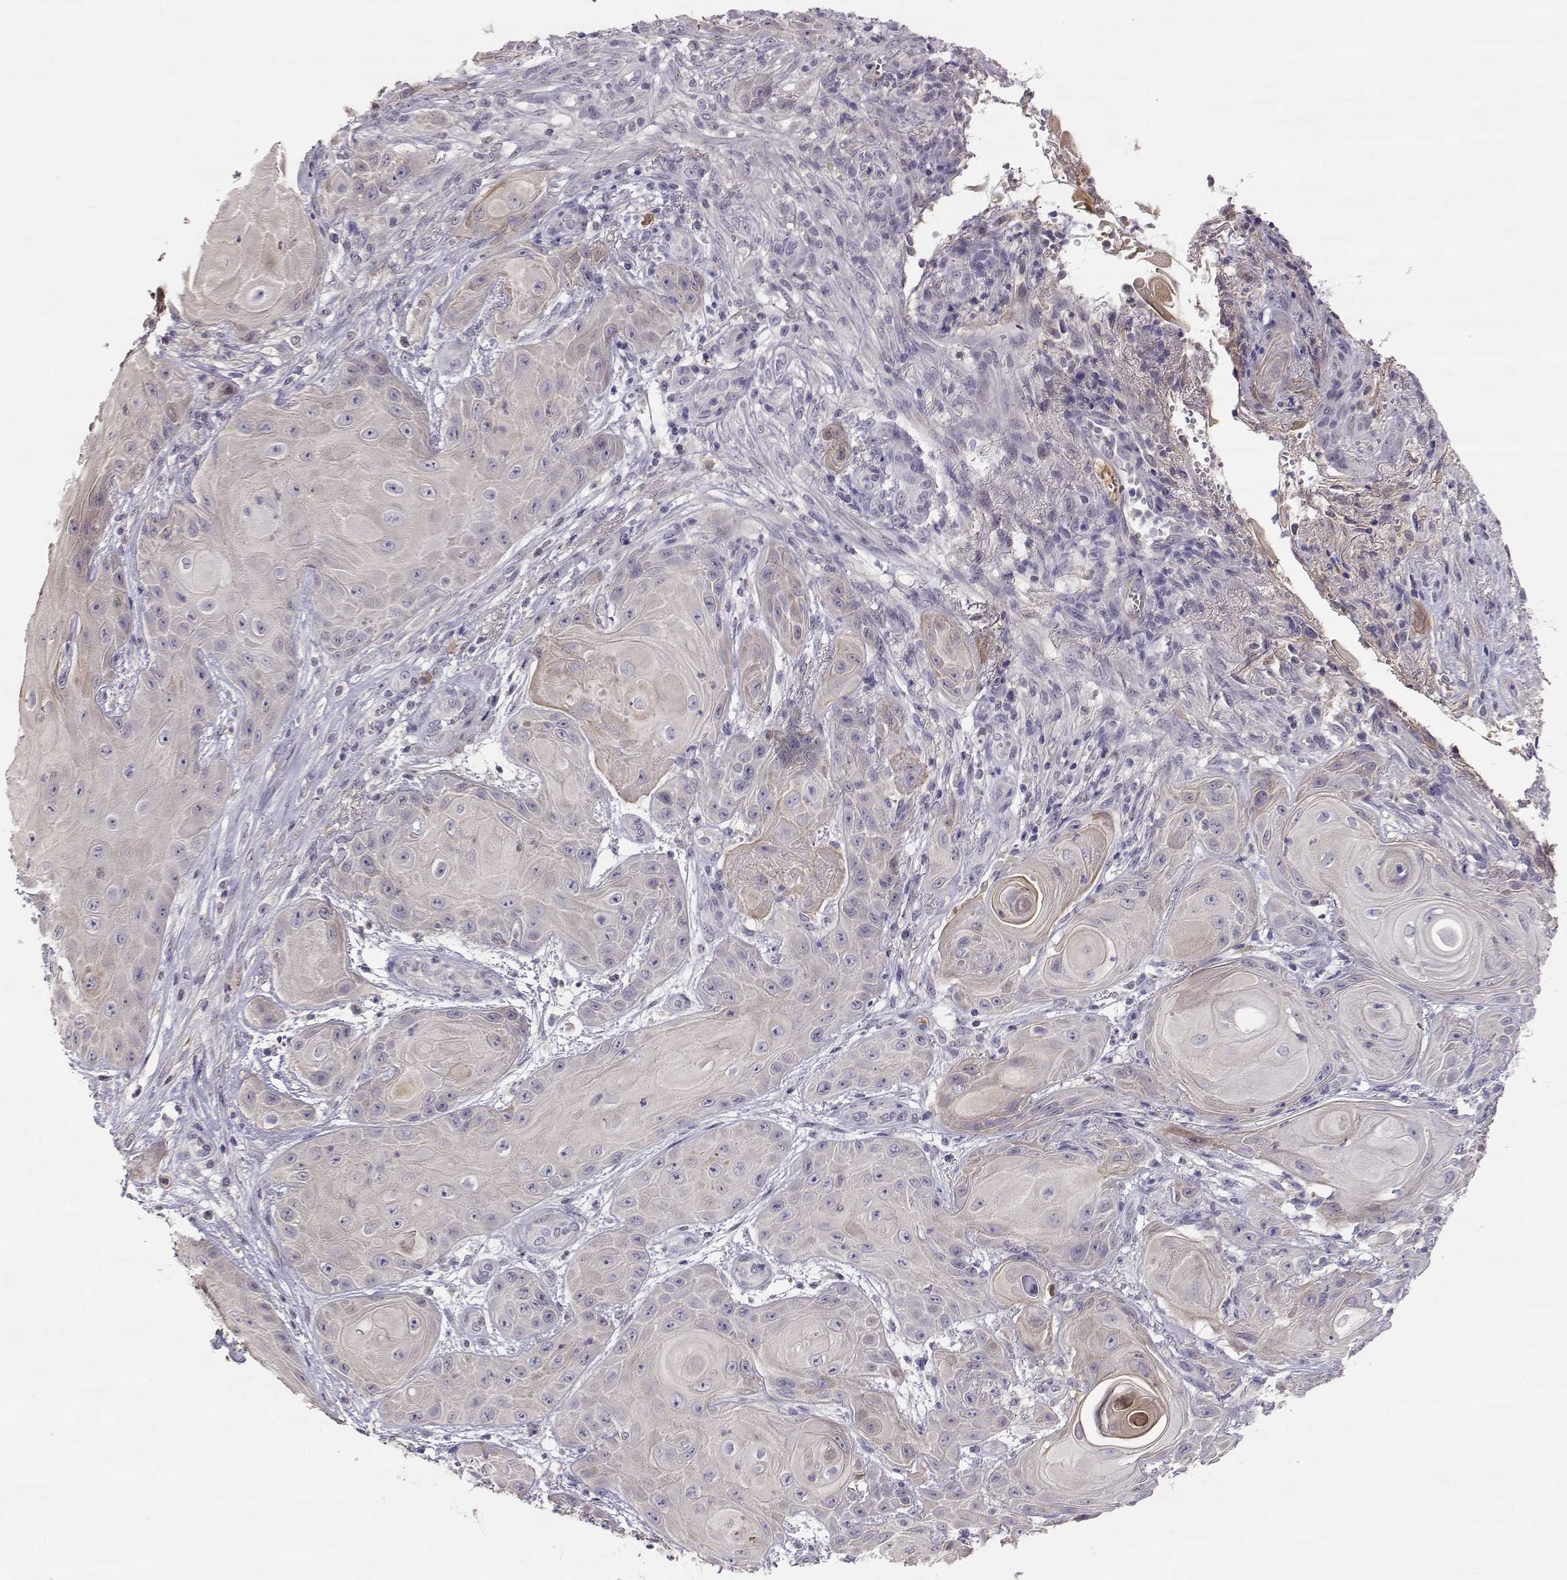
{"staining": {"intensity": "weak", "quantity": "<25%", "location": "cytoplasmic/membranous"}, "tissue": "skin cancer", "cell_type": "Tumor cells", "image_type": "cancer", "snomed": [{"axis": "morphology", "description": "Squamous cell carcinoma, NOS"}, {"axis": "topography", "description": "Skin"}], "caption": "Immunohistochemistry image of neoplastic tissue: skin cancer (squamous cell carcinoma) stained with DAB (3,3'-diaminobenzidine) displays no significant protein expression in tumor cells.", "gene": "TACR1", "patient": {"sex": "male", "age": 62}}